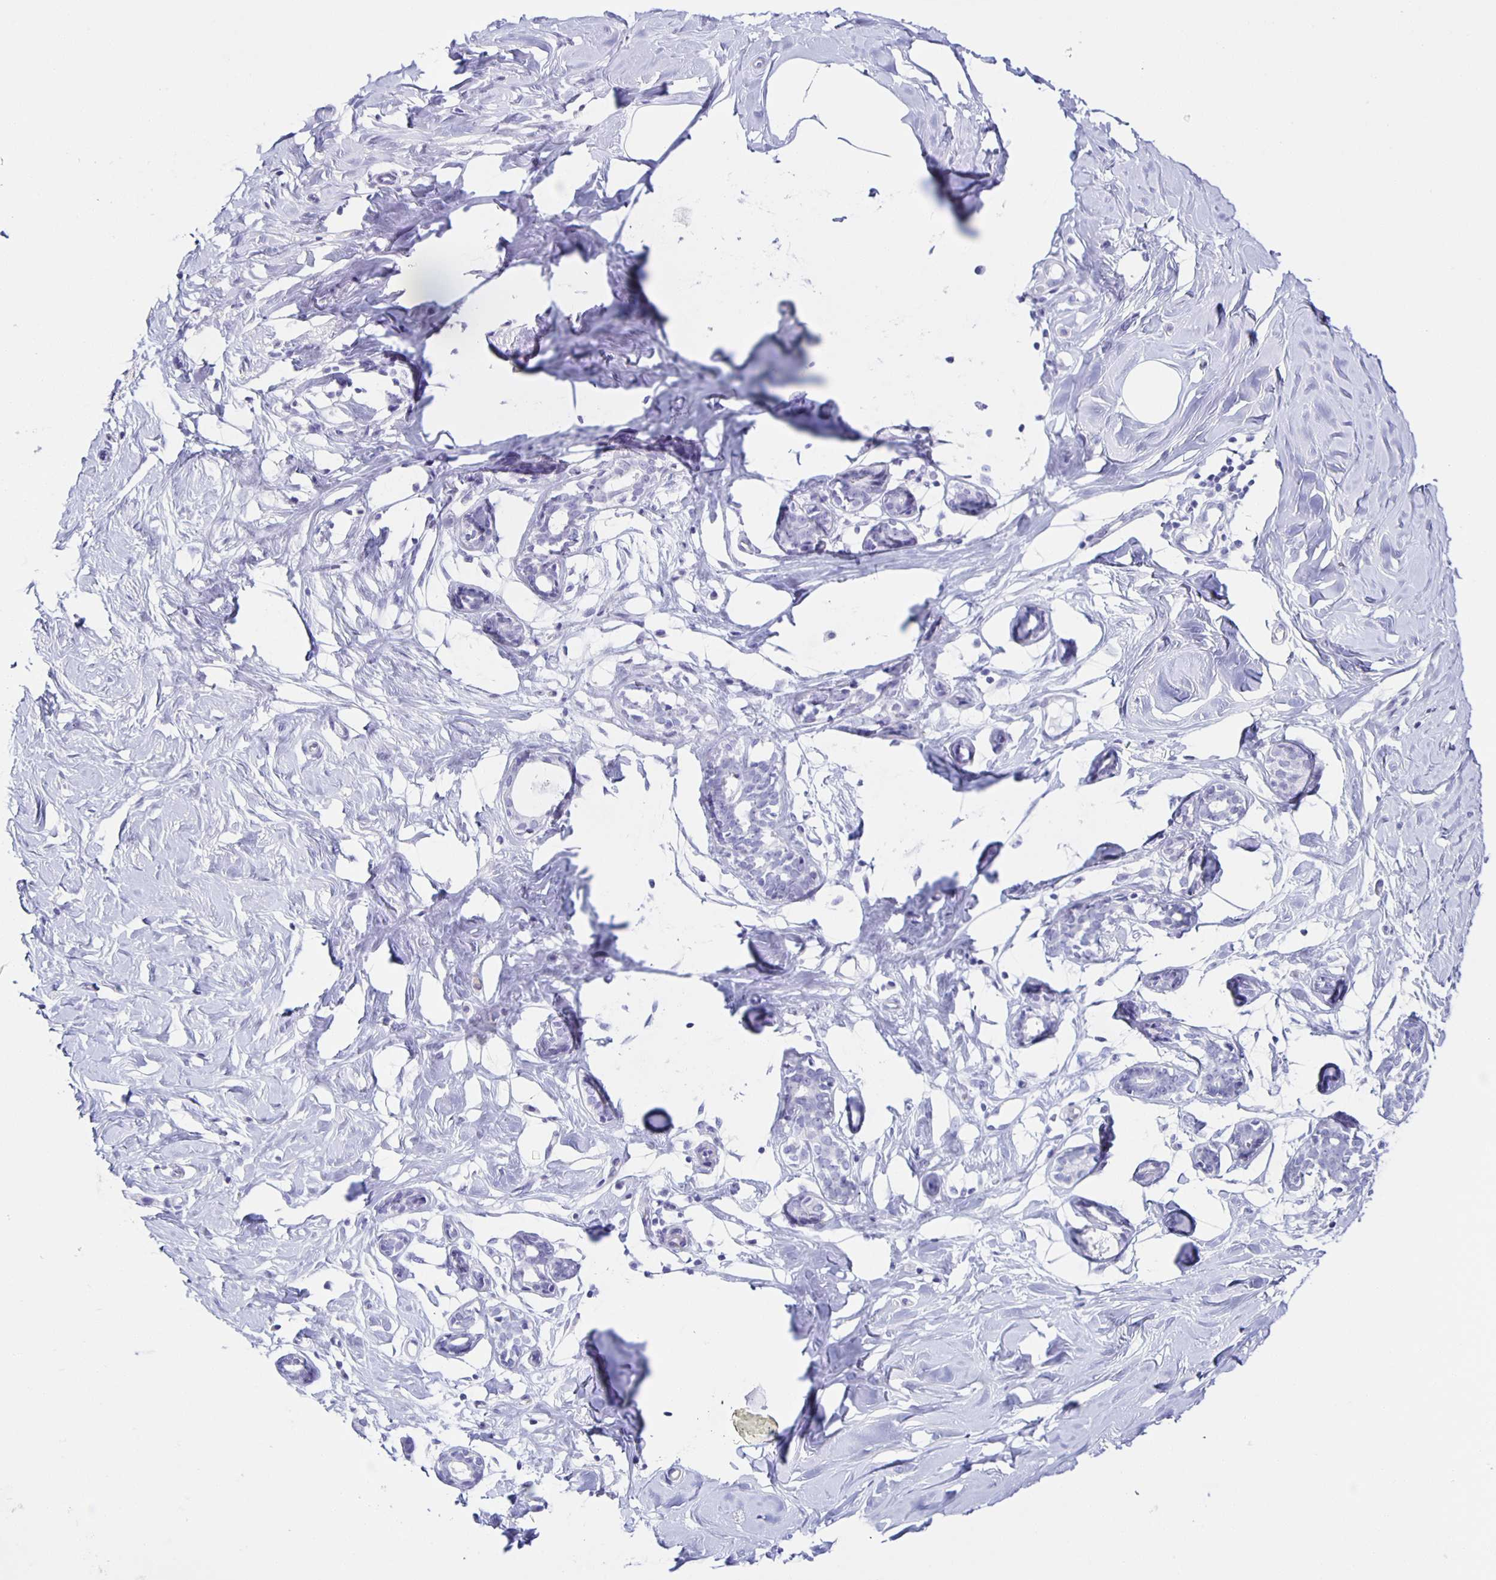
{"staining": {"intensity": "negative", "quantity": "none", "location": "none"}, "tissue": "breast", "cell_type": "Adipocytes", "image_type": "normal", "snomed": [{"axis": "morphology", "description": "Normal tissue, NOS"}, {"axis": "topography", "description": "Breast"}], "caption": "Adipocytes show no significant protein positivity in benign breast. Brightfield microscopy of immunohistochemistry stained with DAB (brown) and hematoxylin (blue), captured at high magnification.", "gene": "AQP6", "patient": {"sex": "female", "age": 27}}